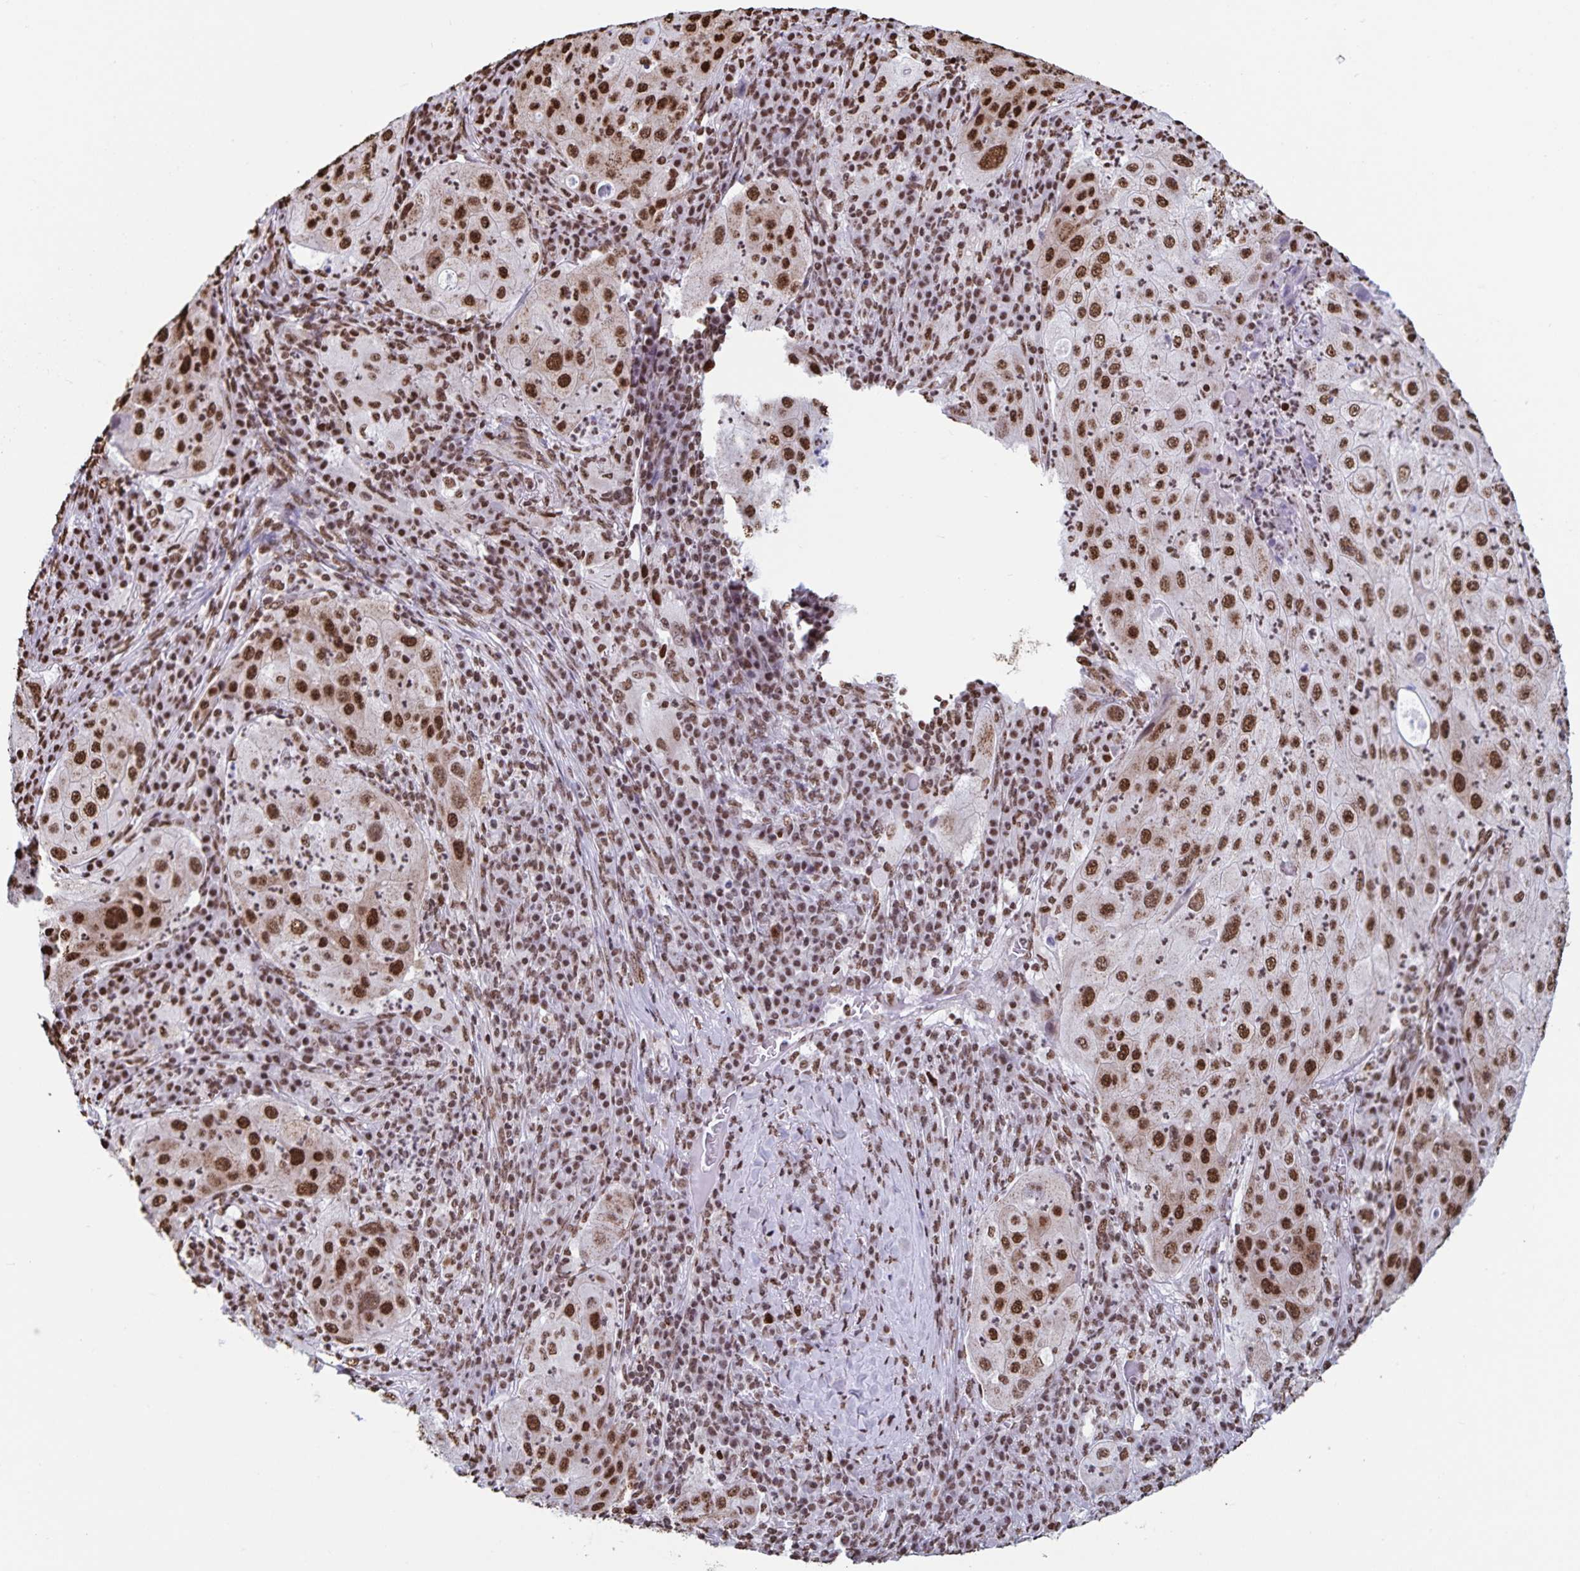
{"staining": {"intensity": "strong", "quantity": ">75%", "location": "nuclear"}, "tissue": "lung cancer", "cell_type": "Tumor cells", "image_type": "cancer", "snomed": [{"axis": "morphology", "description": "Squamous cell carcinoma, NOS"}, {"axis": "topography", "description": "Lung"}], "caption": "Immunohistochemistry (IHC) of lung cancer shows high levels of strong nuclear expression in approximately >75% of tumor cells. (Stains: DAB in brown, nuclei in blue, Microscopy: brightfield microscopy at high magnification).", "gene": "DUT", "patient": {"sex": "female", "age": 59}}